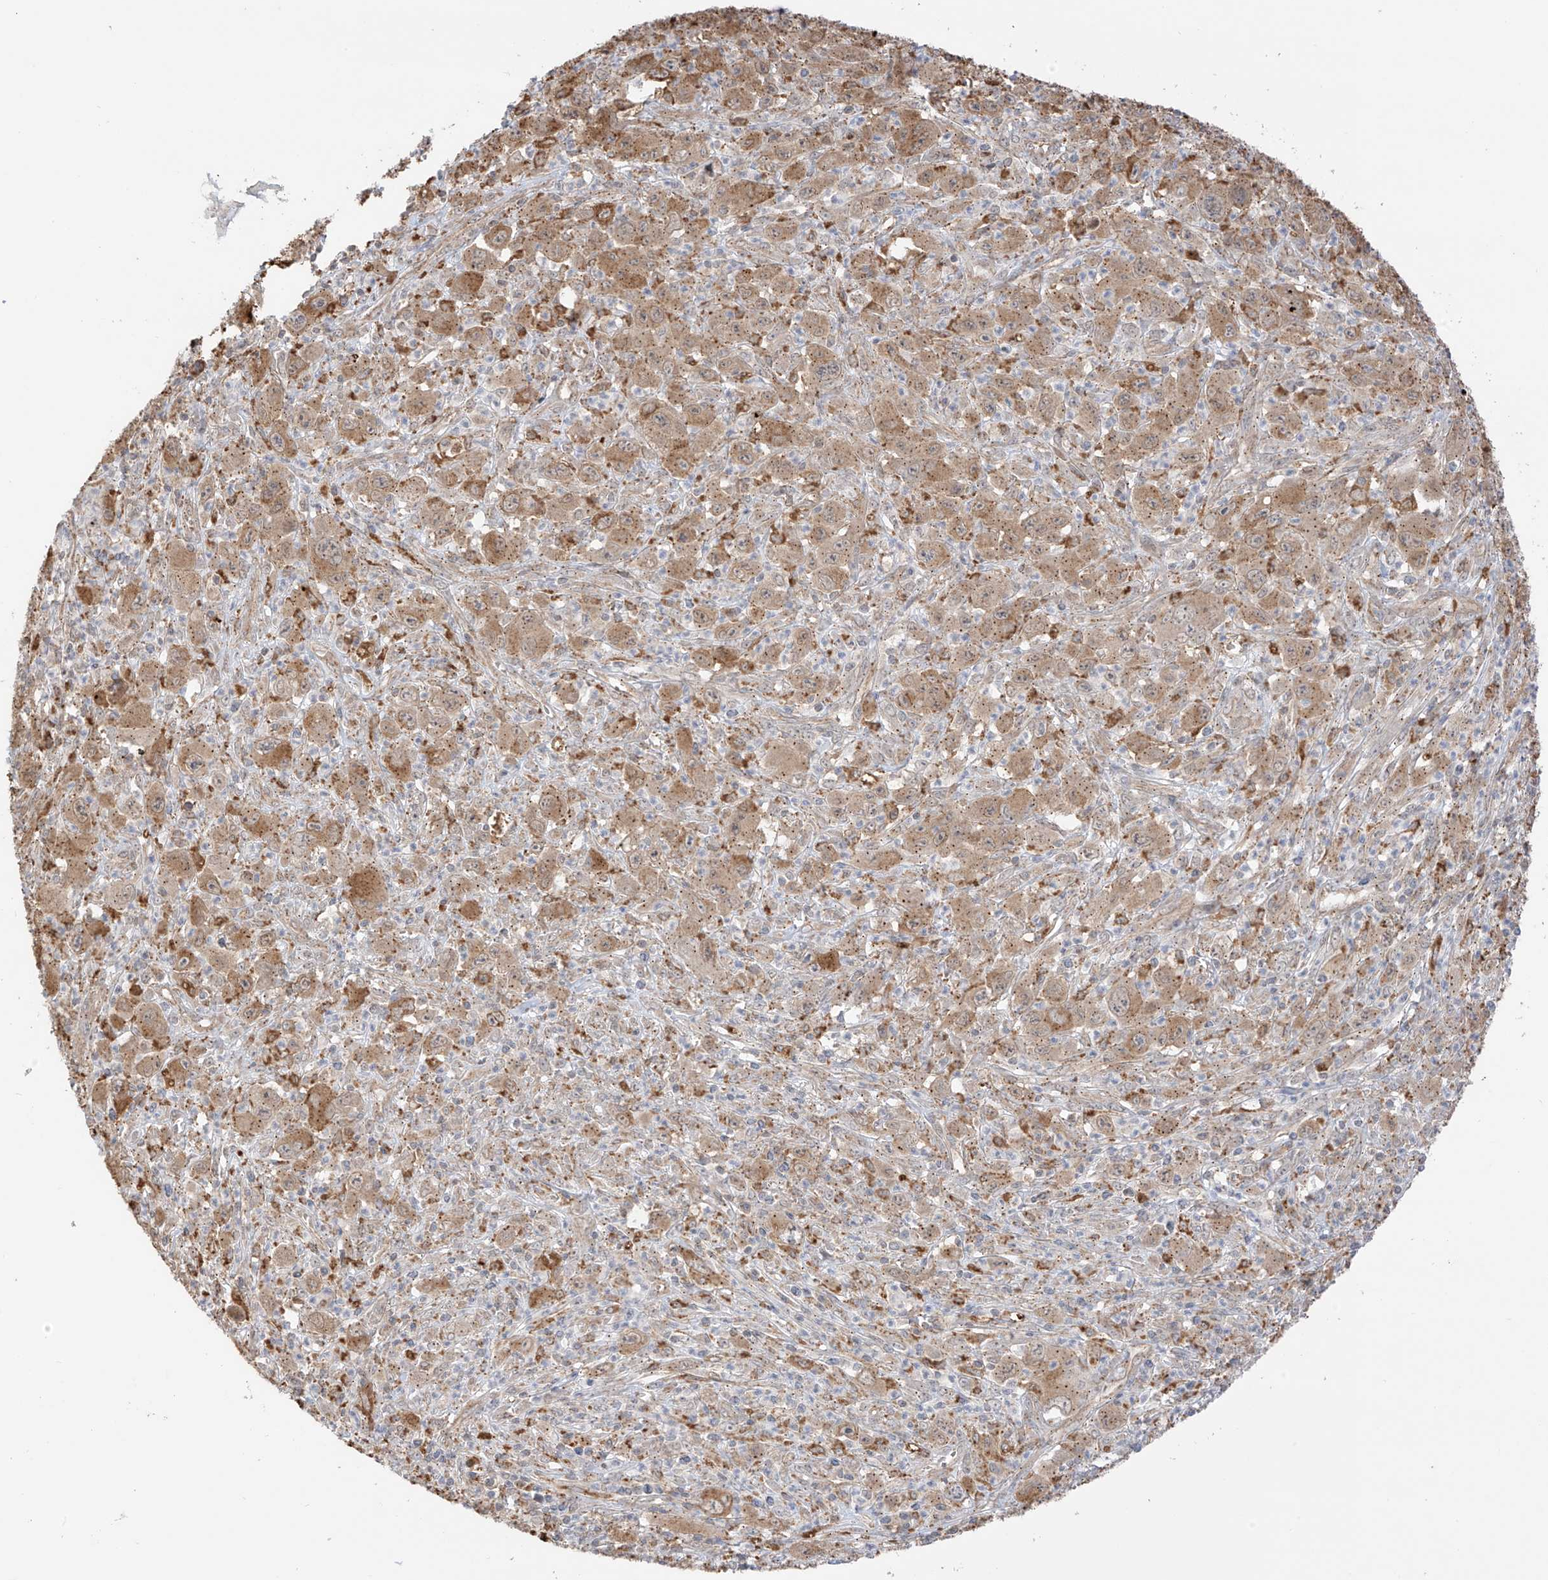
{"staining": {"intensity": "moderate", "quantity": "25%-75%", "location": "cytoplasmic/membranous"}, "tissue": "melanoma", "cell_type": "Tumor cells", "image_type": "cancer", "snomed": [{"axis": "morphology", "description": "Malignant melanoma, Metastatic site"}, {"axis": "topography", "description": "Skin"}], "caption": "Immunohistochemical staining of melanoma shows moderate cytoplasmic/membranous protein staining in approximately 25%-75% of tumor cells.", "gene": "N4BP3", "patient": {"sex": "female", "age": 56}}